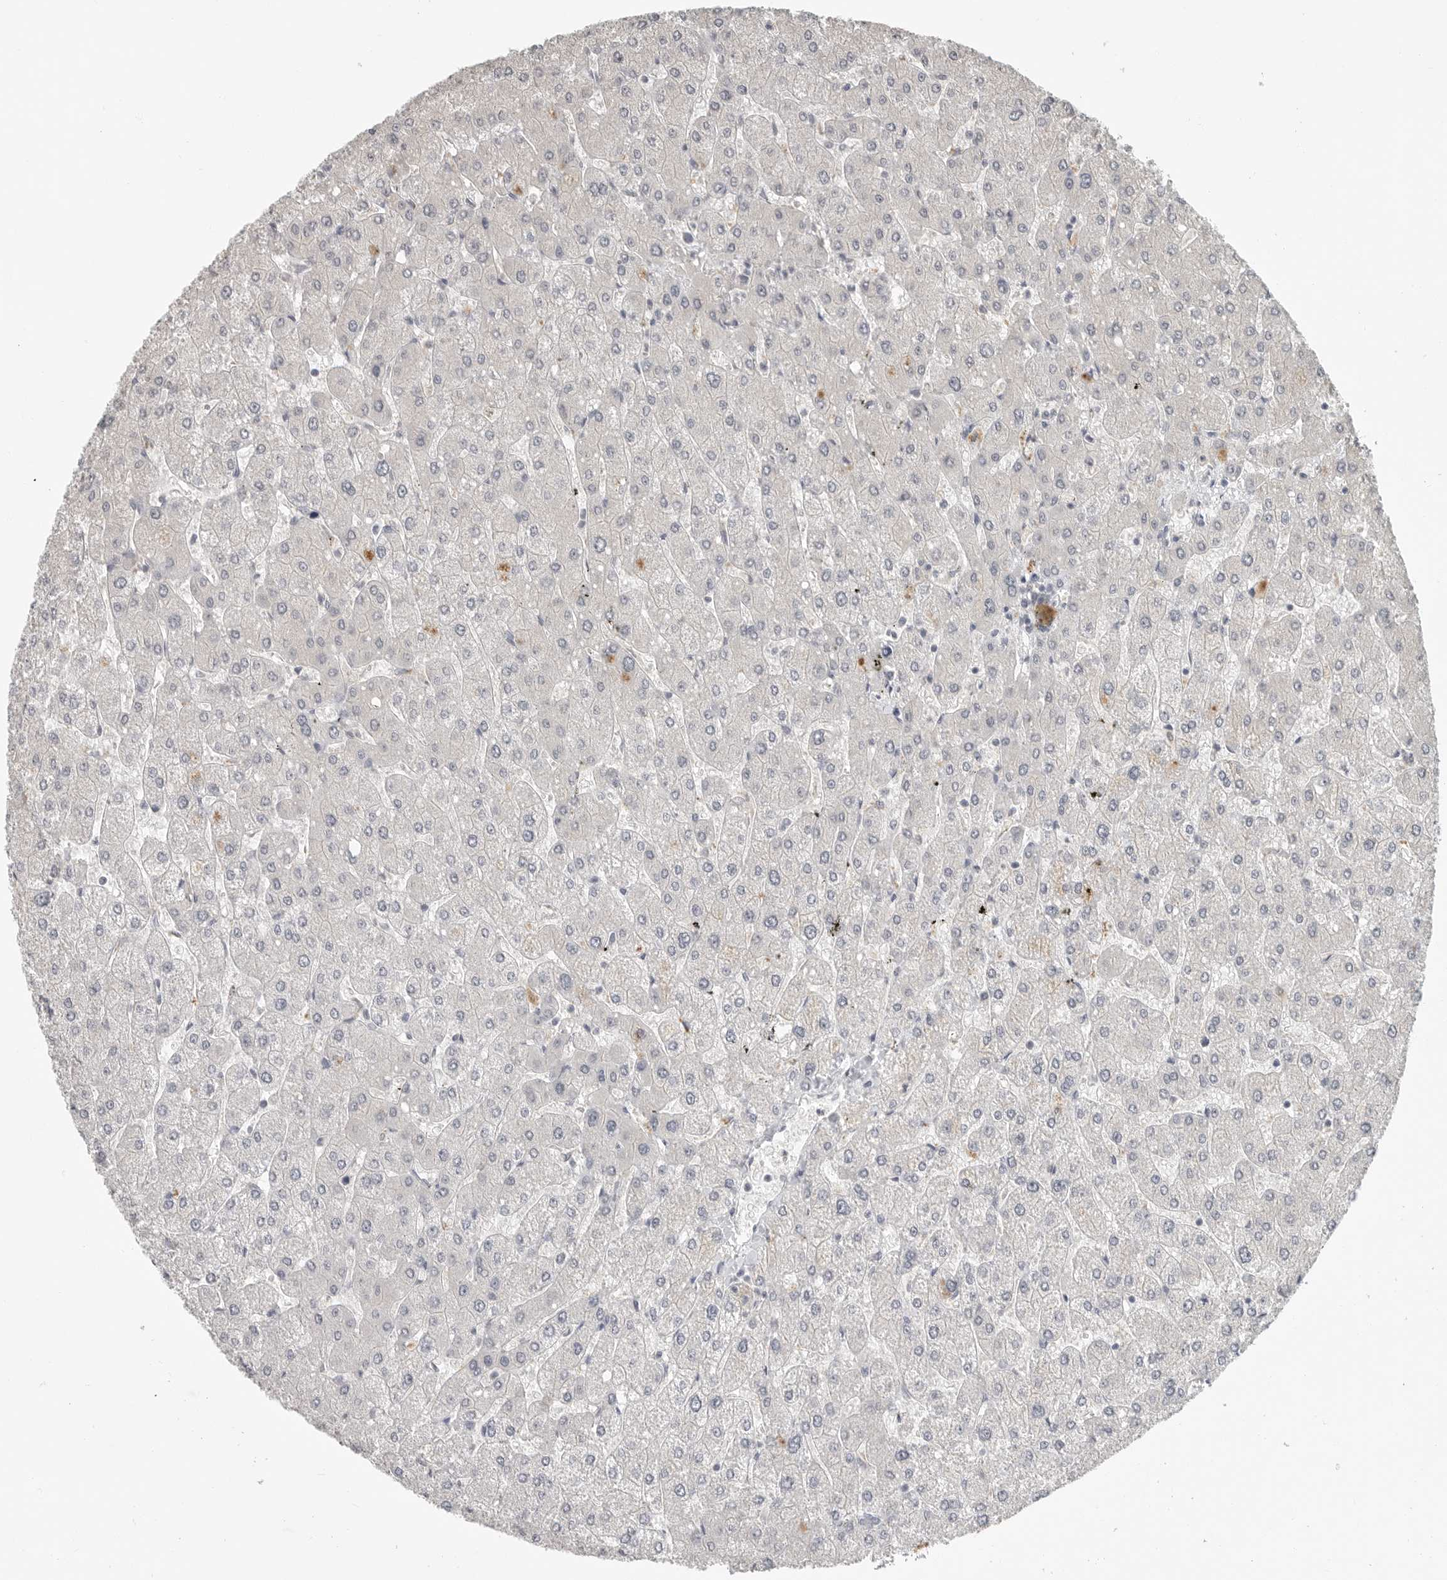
{"staining": {"intensity": "negative", "quantity": "none", "location": "none"}, "tissue": "liver", "cell_type": "Cholangiocytes", "image_type": "normal", "snomed": [{"axis": "morphology", "description": "Normal tissue, NOS"}, {"axis": "topography", "description": "Liver"}], "caption": "A high-resolution photomicrograph shows immunohistochemistry (IHC) staining of benign liver, which shows no significant staining in cholangiocytes. (DAB immunohistochemistry with hematoxylin counter stain).", "gene": "FOXP3", "patient": {"sex": "male", "age": 55}}